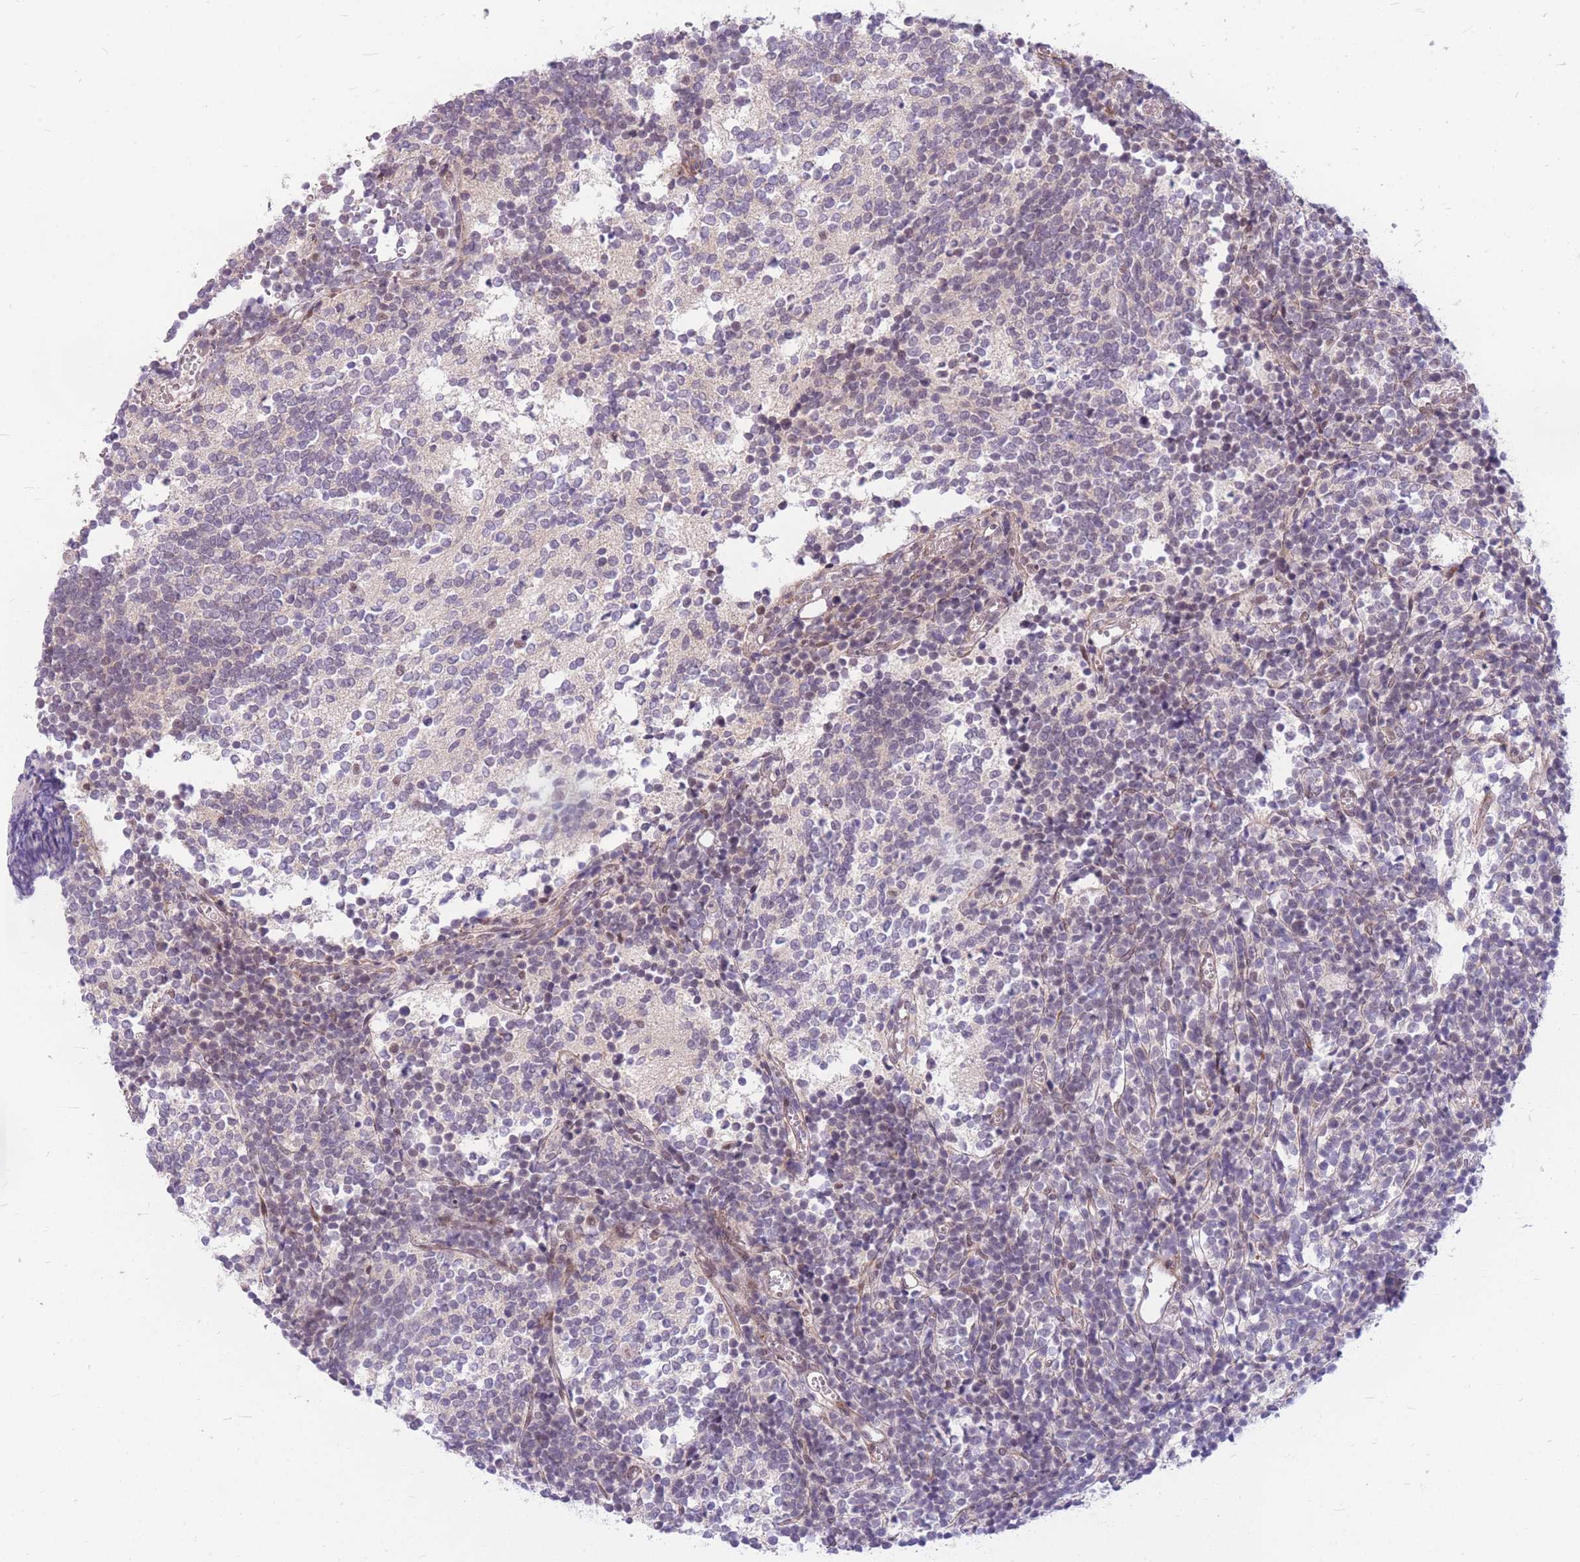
{"staining": {"intensity": "negative", "quantity": "none", "location": "none"}, "tissue": "glioma", "cell_type": "Tumor cells", "image_type": "cancer", "snomed": [{"axis": "morphology", "description": "Glioma, malignant, Low grade"}, {"axis": "topography", "description": "Brain"}], "caption": "Immunohistochemical staining of glioma demonstrates no significant expression in tumor cells.", "gene": "ERCC2", "patient": {"sex": "female", "age": 1}}